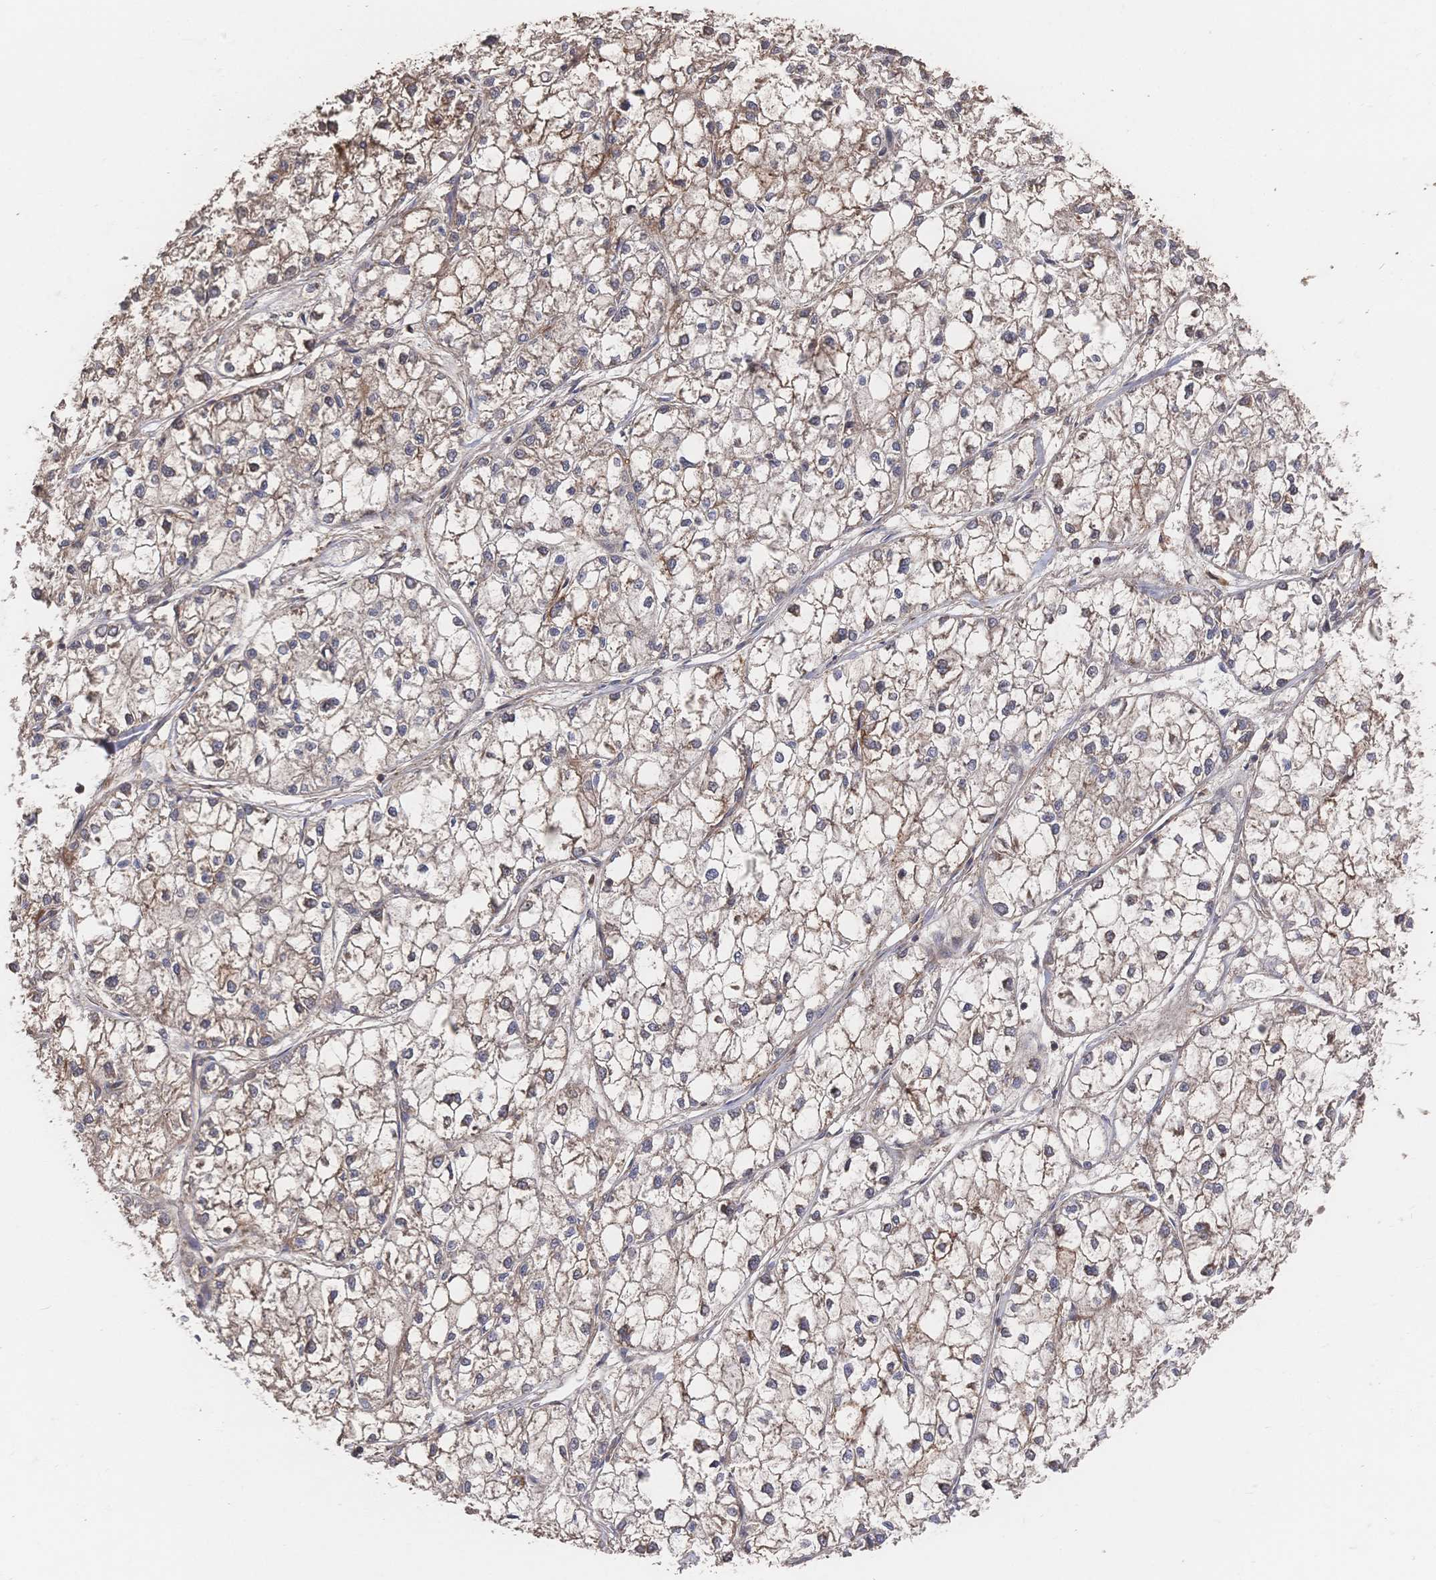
{"staining": {"intensity": "weak", "quantity": ">75%", "location": "cytoplasmic/membranous"}, "tissue": "liver cancer", "cell_type": "Tumor cells", "image_type": "cancer", "snomed": [{"axis": "morphology", "description": "Carcinoma, Hepatocellular, NOS"}, {"axis": "topography", "description": "Liver"}], "caption": "Liver hepatocellular carcinoma stained for a protein (brown) displays weak cytoplasmic/membranous positive expression in approximately >75% of tumor cells.", "gene": "DNAJA4", "patient": {"sex": "female", "age": 43}}